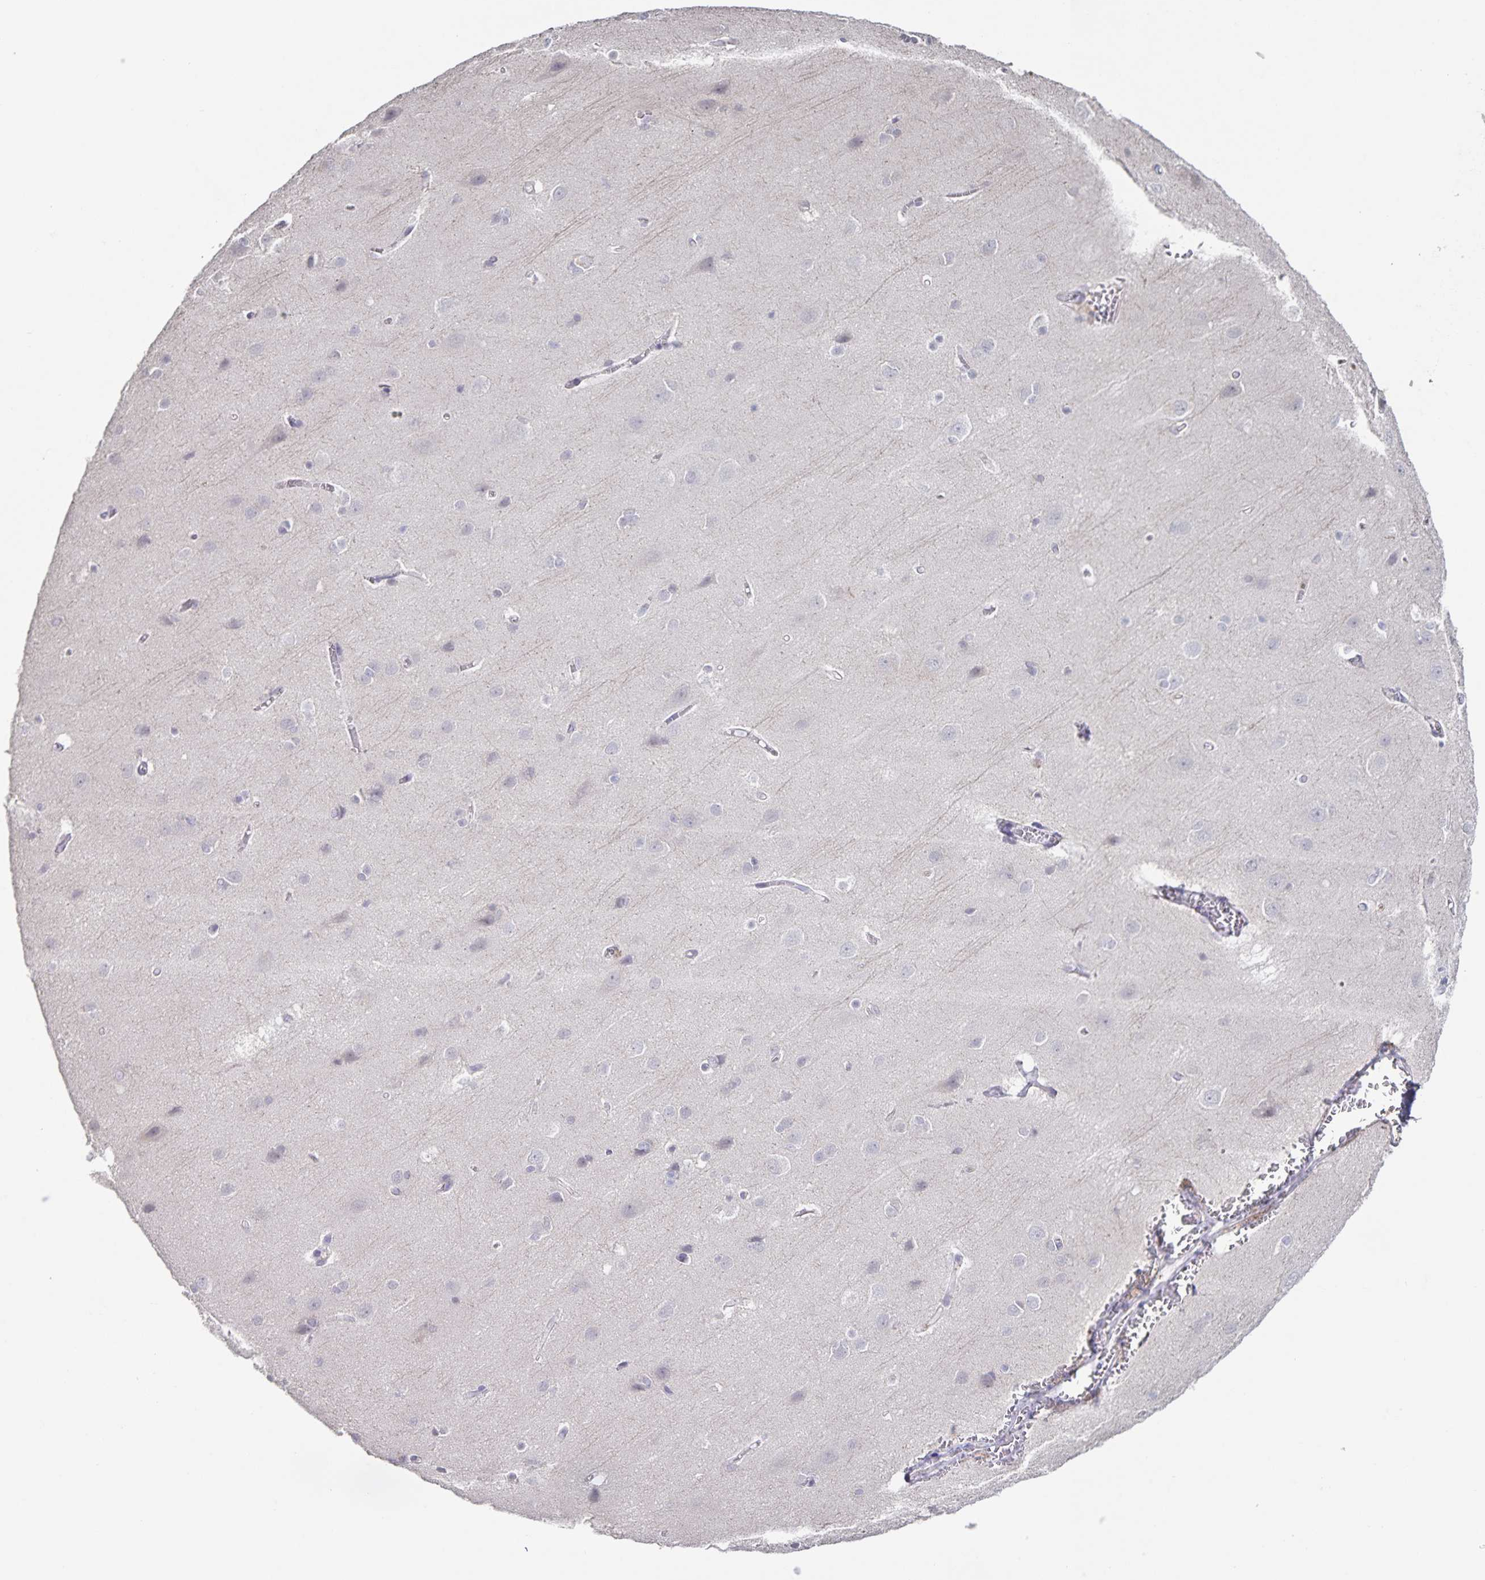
{"staining": {"intensity": "negative", "quantity": "none", "location": "none"}, "tissue": "cerebral cortex", "cell_type": "Endothelial cells", "image_type": "normal", "snomed": [{"axis": "morphology", "description": "Normal tissue, NOS"}, {"axis": "topography", "description": "Cerebral cortex"}], "caption": "IHC of benign human cerebral cortex displays no staining in endothelial cells. The staining is performed using DAB (3,3'-diaminobenzidine) brown chromogen with nuclei counter-stained in using hematoxylin.", "gene": "INSL5", "patient": {"sex": "male", "age": 37}}